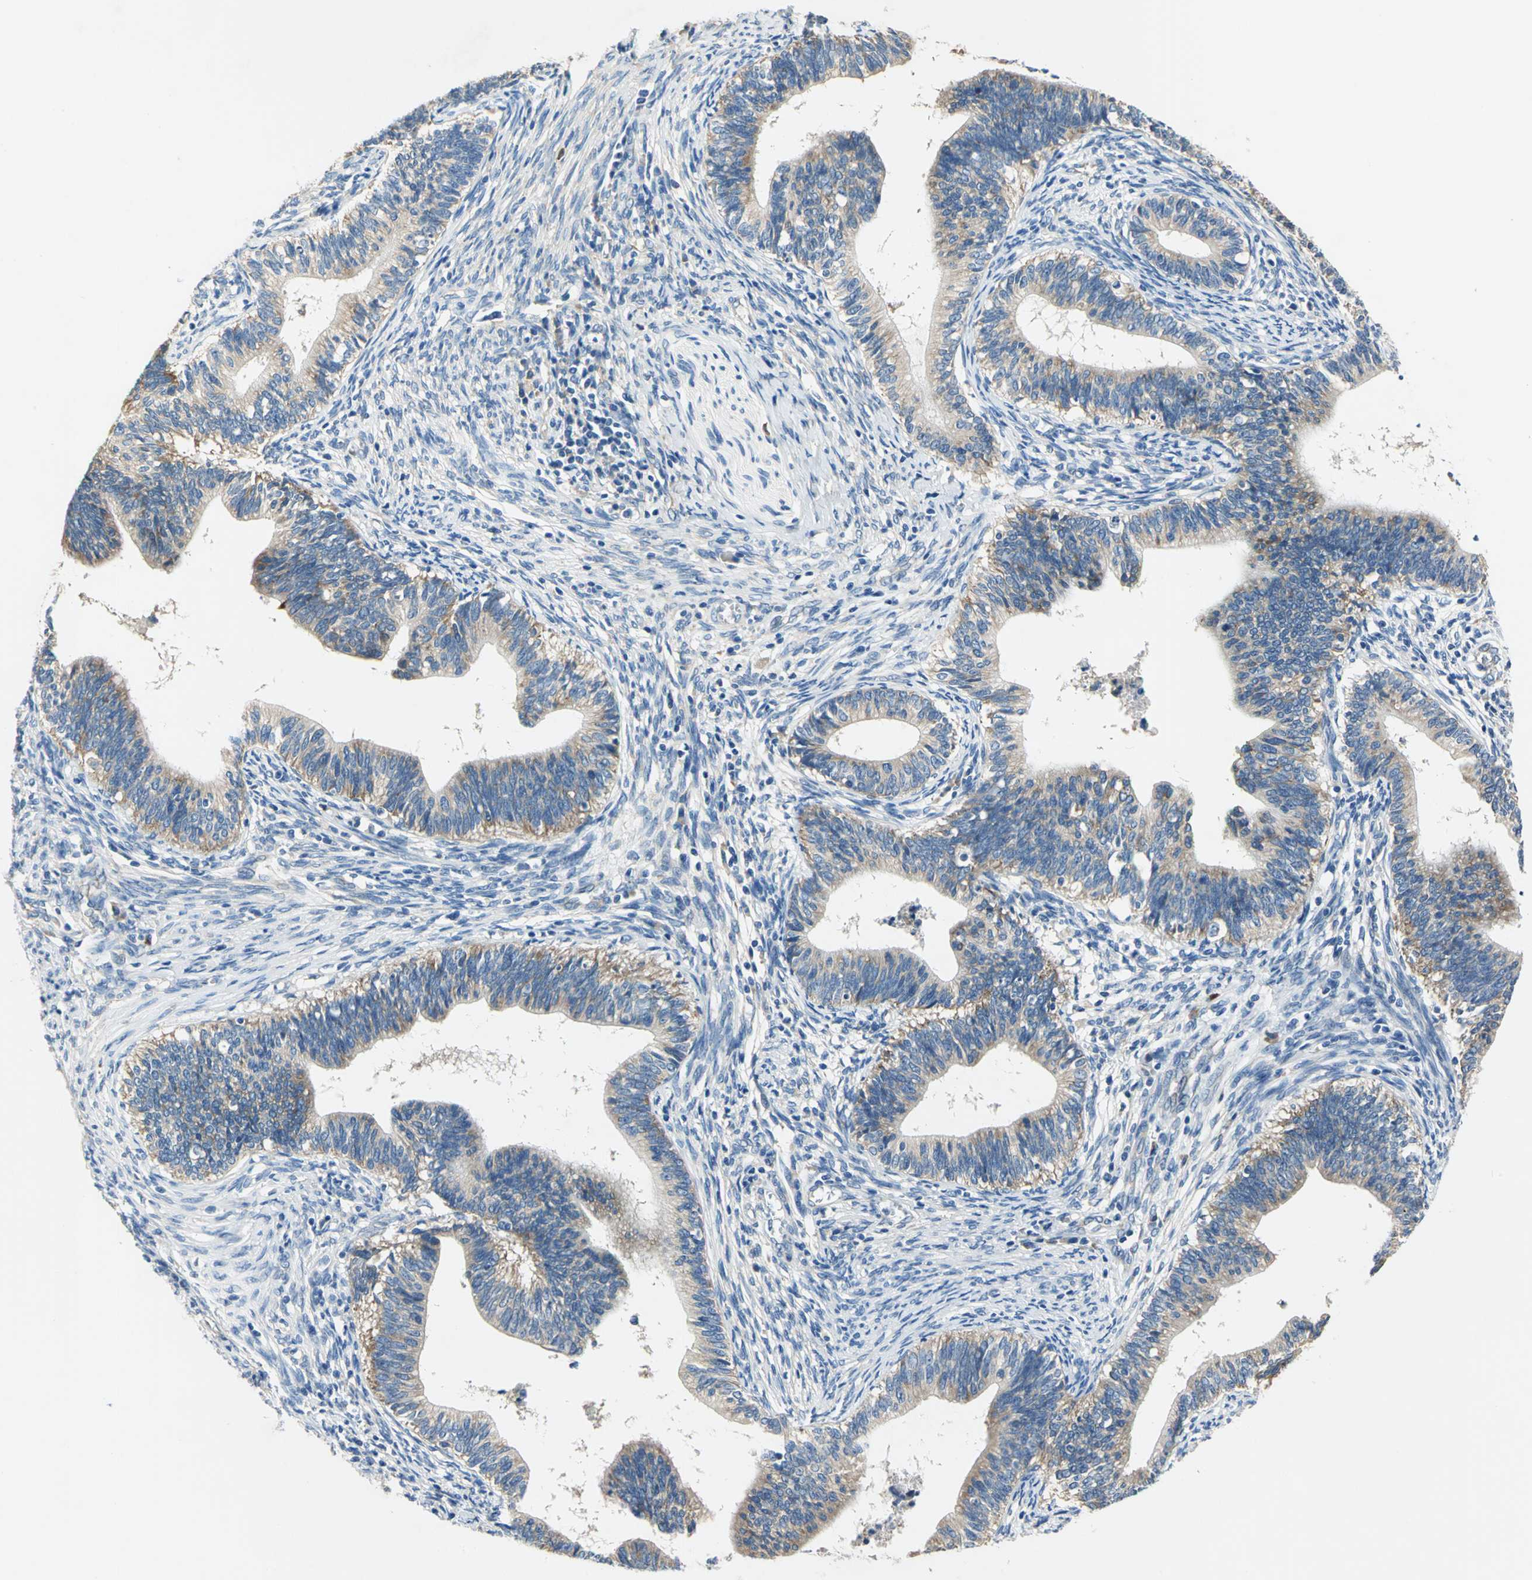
{"staining": {"intensity": "moderate", "quantity": ">75%", "location": "cytoplasmic/membranous"}, "tissue": "cervical cancer", "cell_type": "Tumor cells", "image_type": "cancer", "snomed": [{"axis": "morphology", "description": "Adenocarcinoma, NOS"}, {"axis": "topography", "description": "Cervix"}], "caption": "Immunohistochemistry (IHC) (DAB (3,3'-diaminobenzidine)) staining of cervical cancer (adenocarcinoma) displays moderate cytoplasmic/membranous protein positivity in about >75% of tumor cells.", "gene": "TRIM25", "patient": {"sex": "female", "age": 44}}